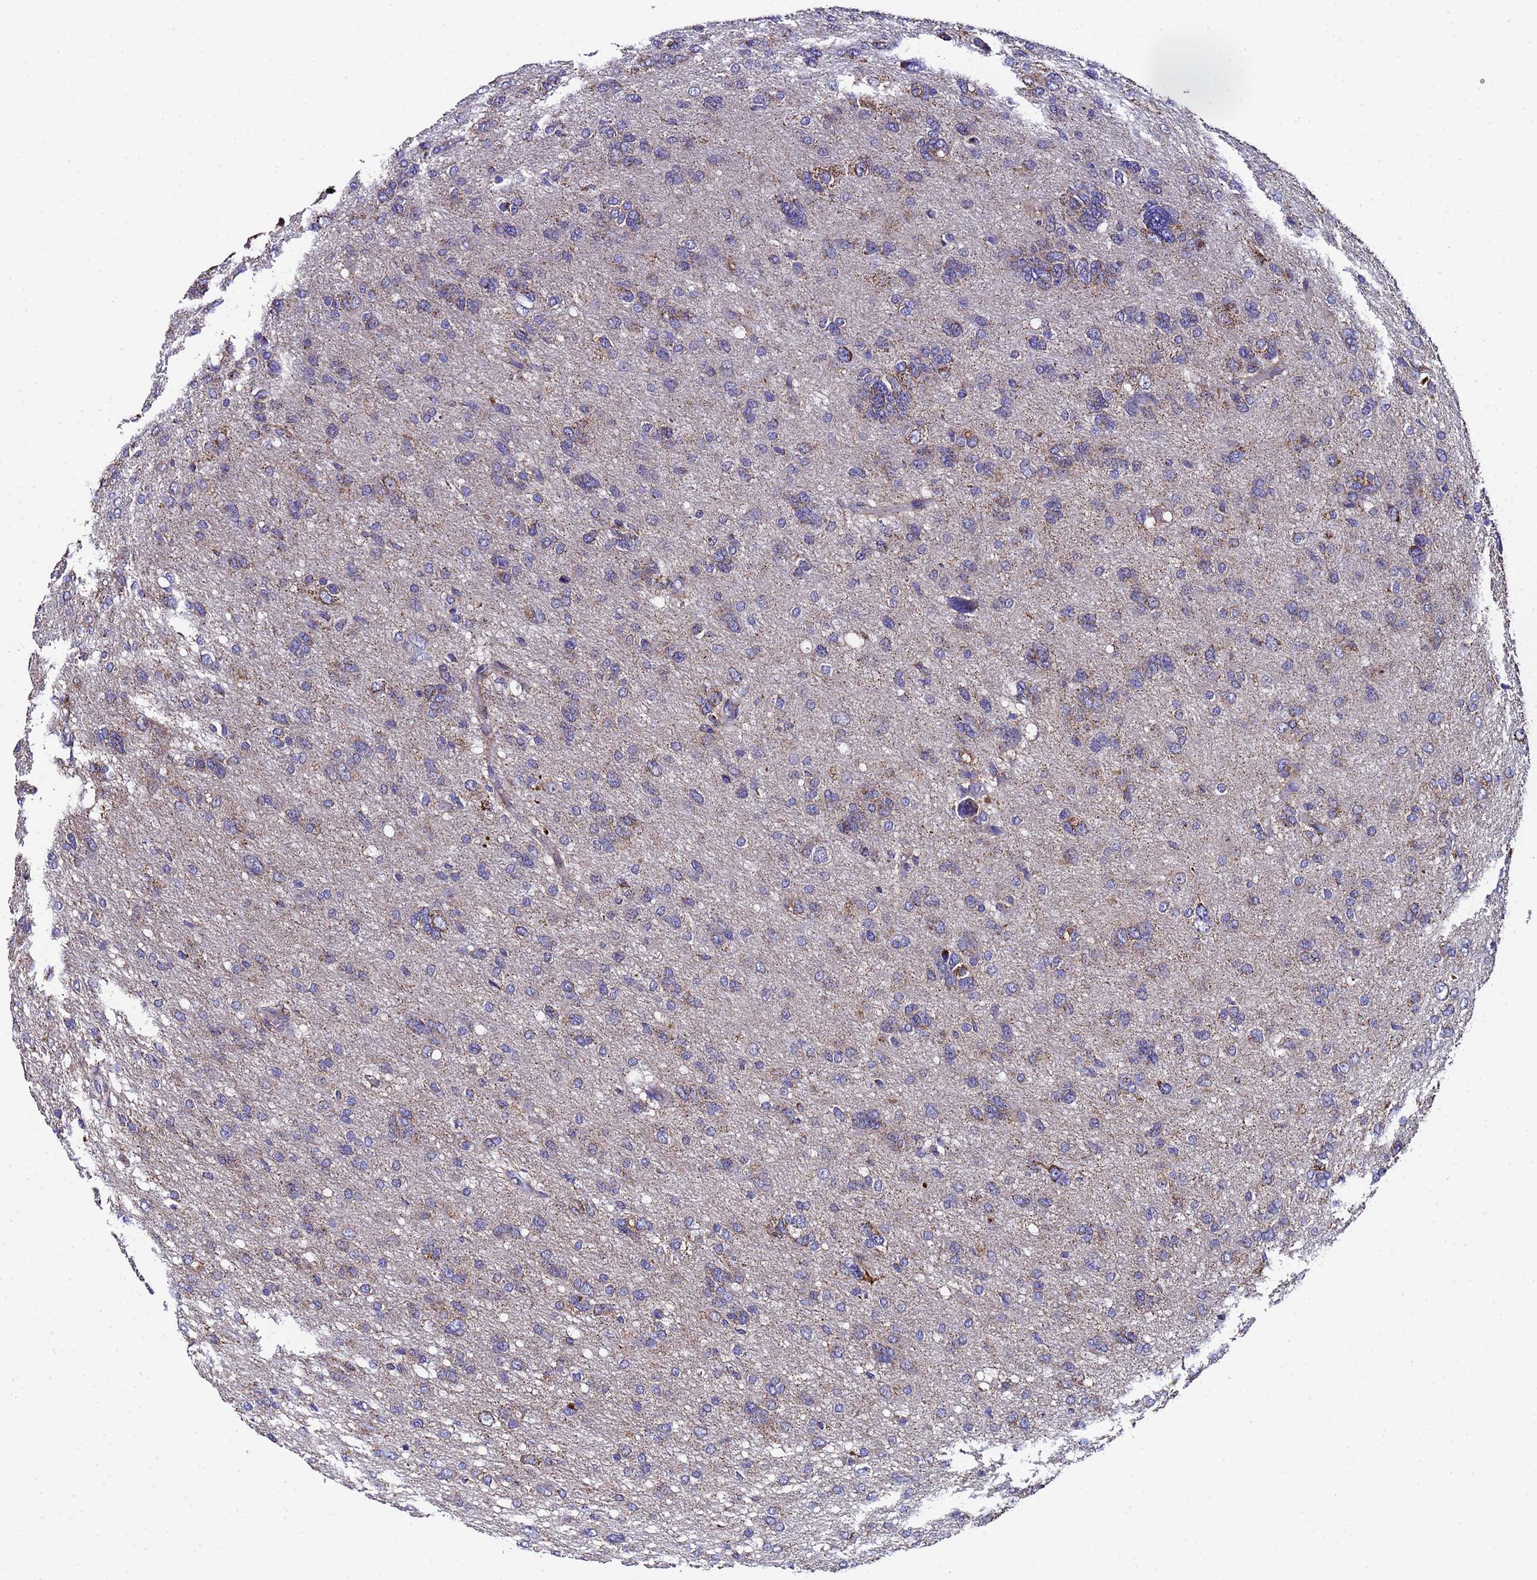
{"staining": {"intensity": "moderate", "quantity": "25%-75%", "location": "cytoplasmic/membranous"}, "tissue": "glioma", "cell_type": "Tumor cells", "image_type": "cancer", "snomed": [{"axis": "morphology", "description": "Glioma, malignant, High grade"}, {"axis": "topography", "description": "Brain"}], "caption": "IHC of human malignant glioma (high-grade) exhibits medium levels of moderate cytoplasmic/membranous staining in approximately 25%-75% of tumor cells.", "gene": "MRPS12", "patient": {"sex": "female", "age": 59}}